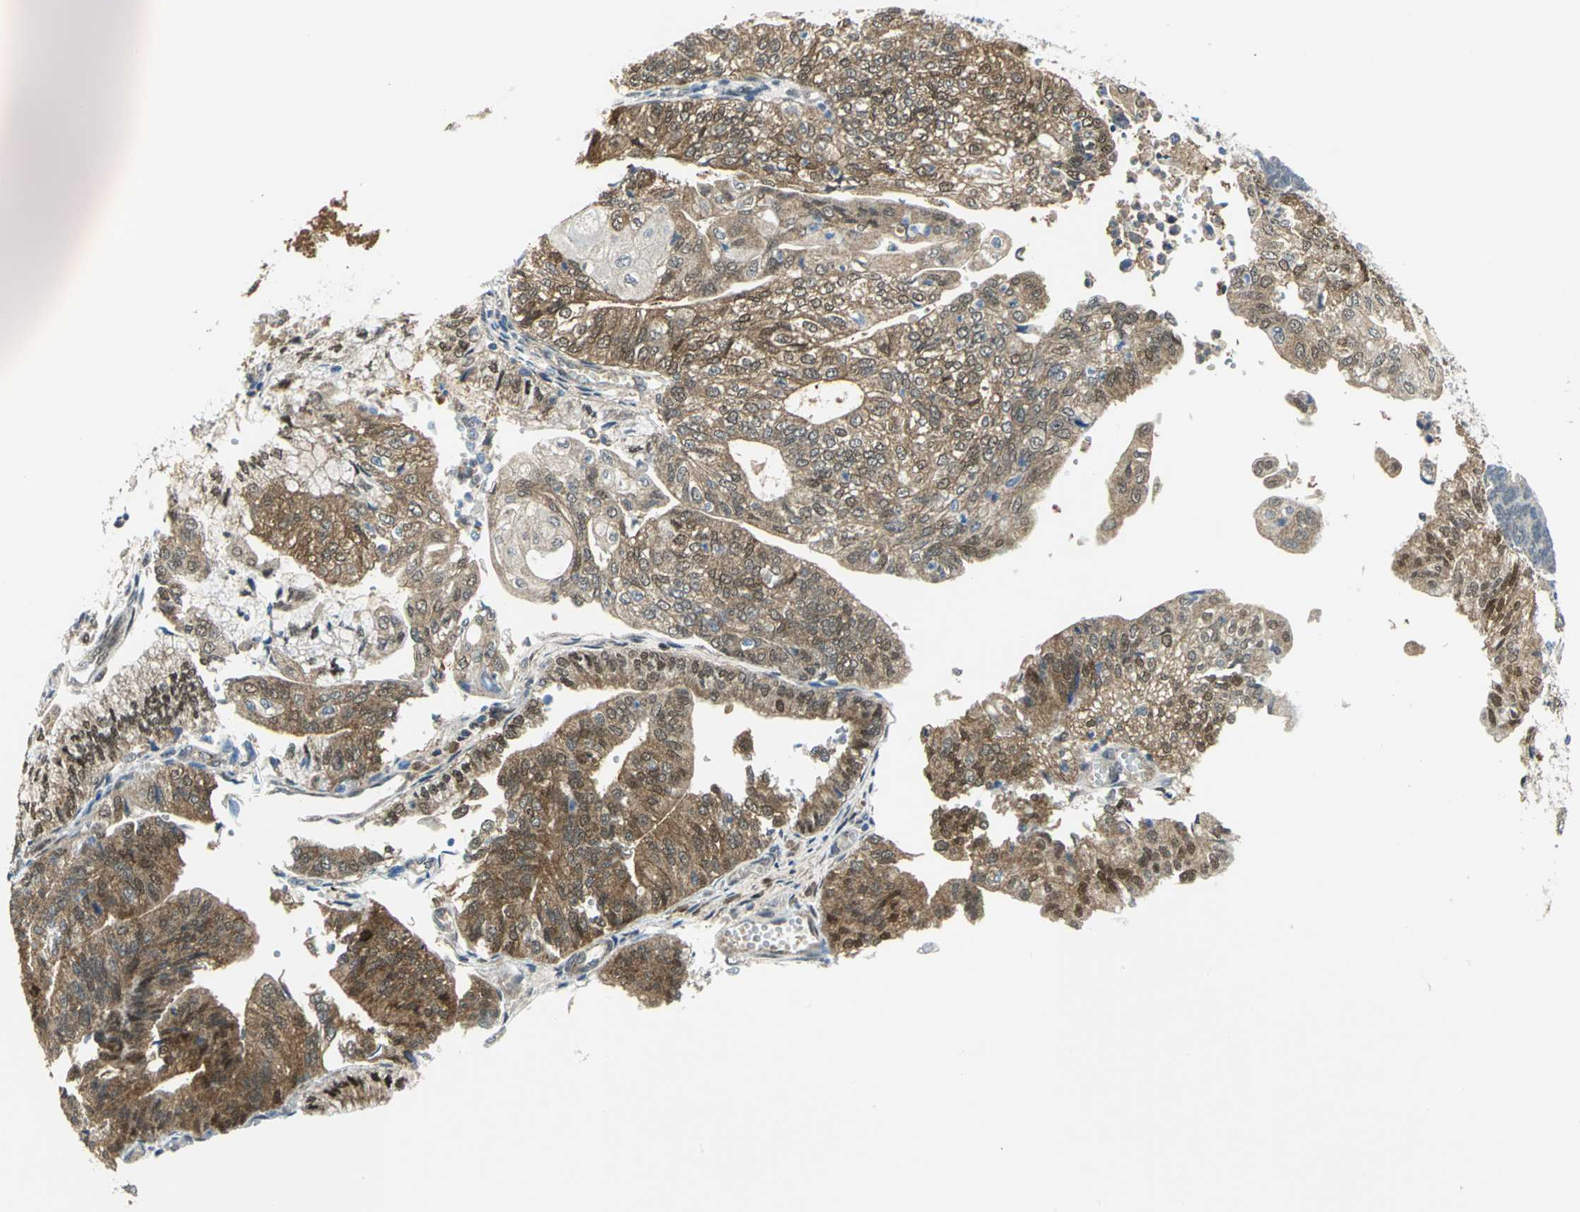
{"staining": {"intensity": "weak", "quantity": ">75%", "location": "cytoplasmic/membranous"}, "tissue": "endometrial cancer", "cell_type": "Tumor cells", "image_type": "cancer", "snomed": [{"axis": "morphology", "description": "Adenocarcinoma, NOS"}, {"axis": "topography", "description": "Endometrium"}], "caption": "An immunohistochemistry (IHC) histopathology image of tumor tissue is shown. Protein staining in brown labels weak cytoplasmic/membranous positivity in endometrial cancer within tumor cells.", "gene": "PGM3", "patient": {"sex": "female", "age": 59}}